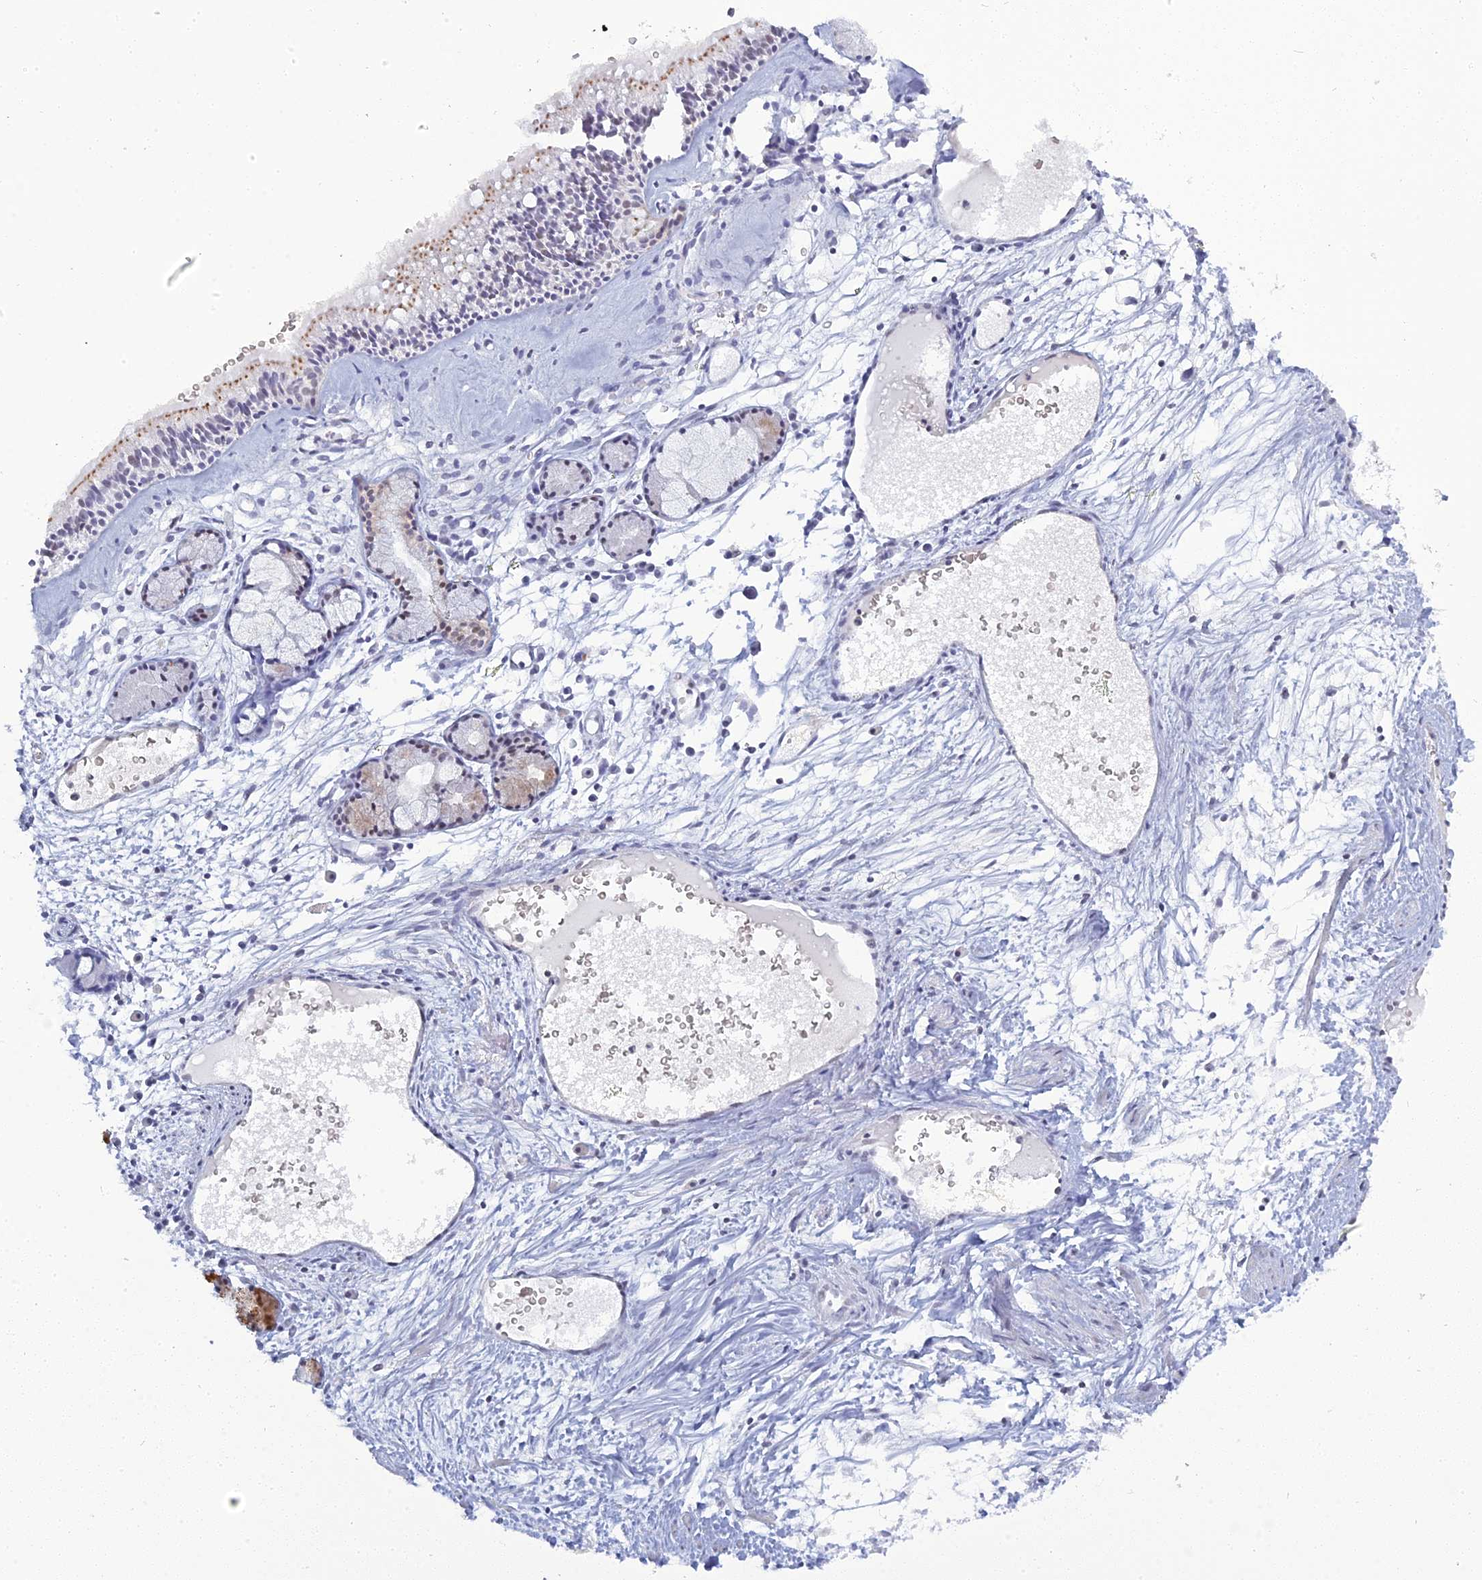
{"staining": {"intensity": "moderate", "quantity": "25%-75%", "location": "cytoplasmic/membranous,nuclear"}, "tissue": "nasopharynx", "cell_type": "Respiratory epithelial cells", "image_type": "normal", "snomed": [{"axis": "morphology", "description": "Normal tissue, NOS"}, {"axis": "topography", "description": "Nasopharynx"}], "caption": "Immunohistochemistry (IHC) staining of unremarkable nasopharynx, which exhibits medium levels of moderate cytoplasmic/membranous,nuclear positivity in about 25%-75% of respiratory epithelial cells indicating moderate cytoplasmic/membranous,nuclear protein positivity. The staining was performed using DAB (3,3'-diaminobenzidine) (brown) for protein detection and nuclei were counterstained in hematoxylin (blue).", "gene": "NOL4L", "patient": {"sex": "male", "age": 81}}